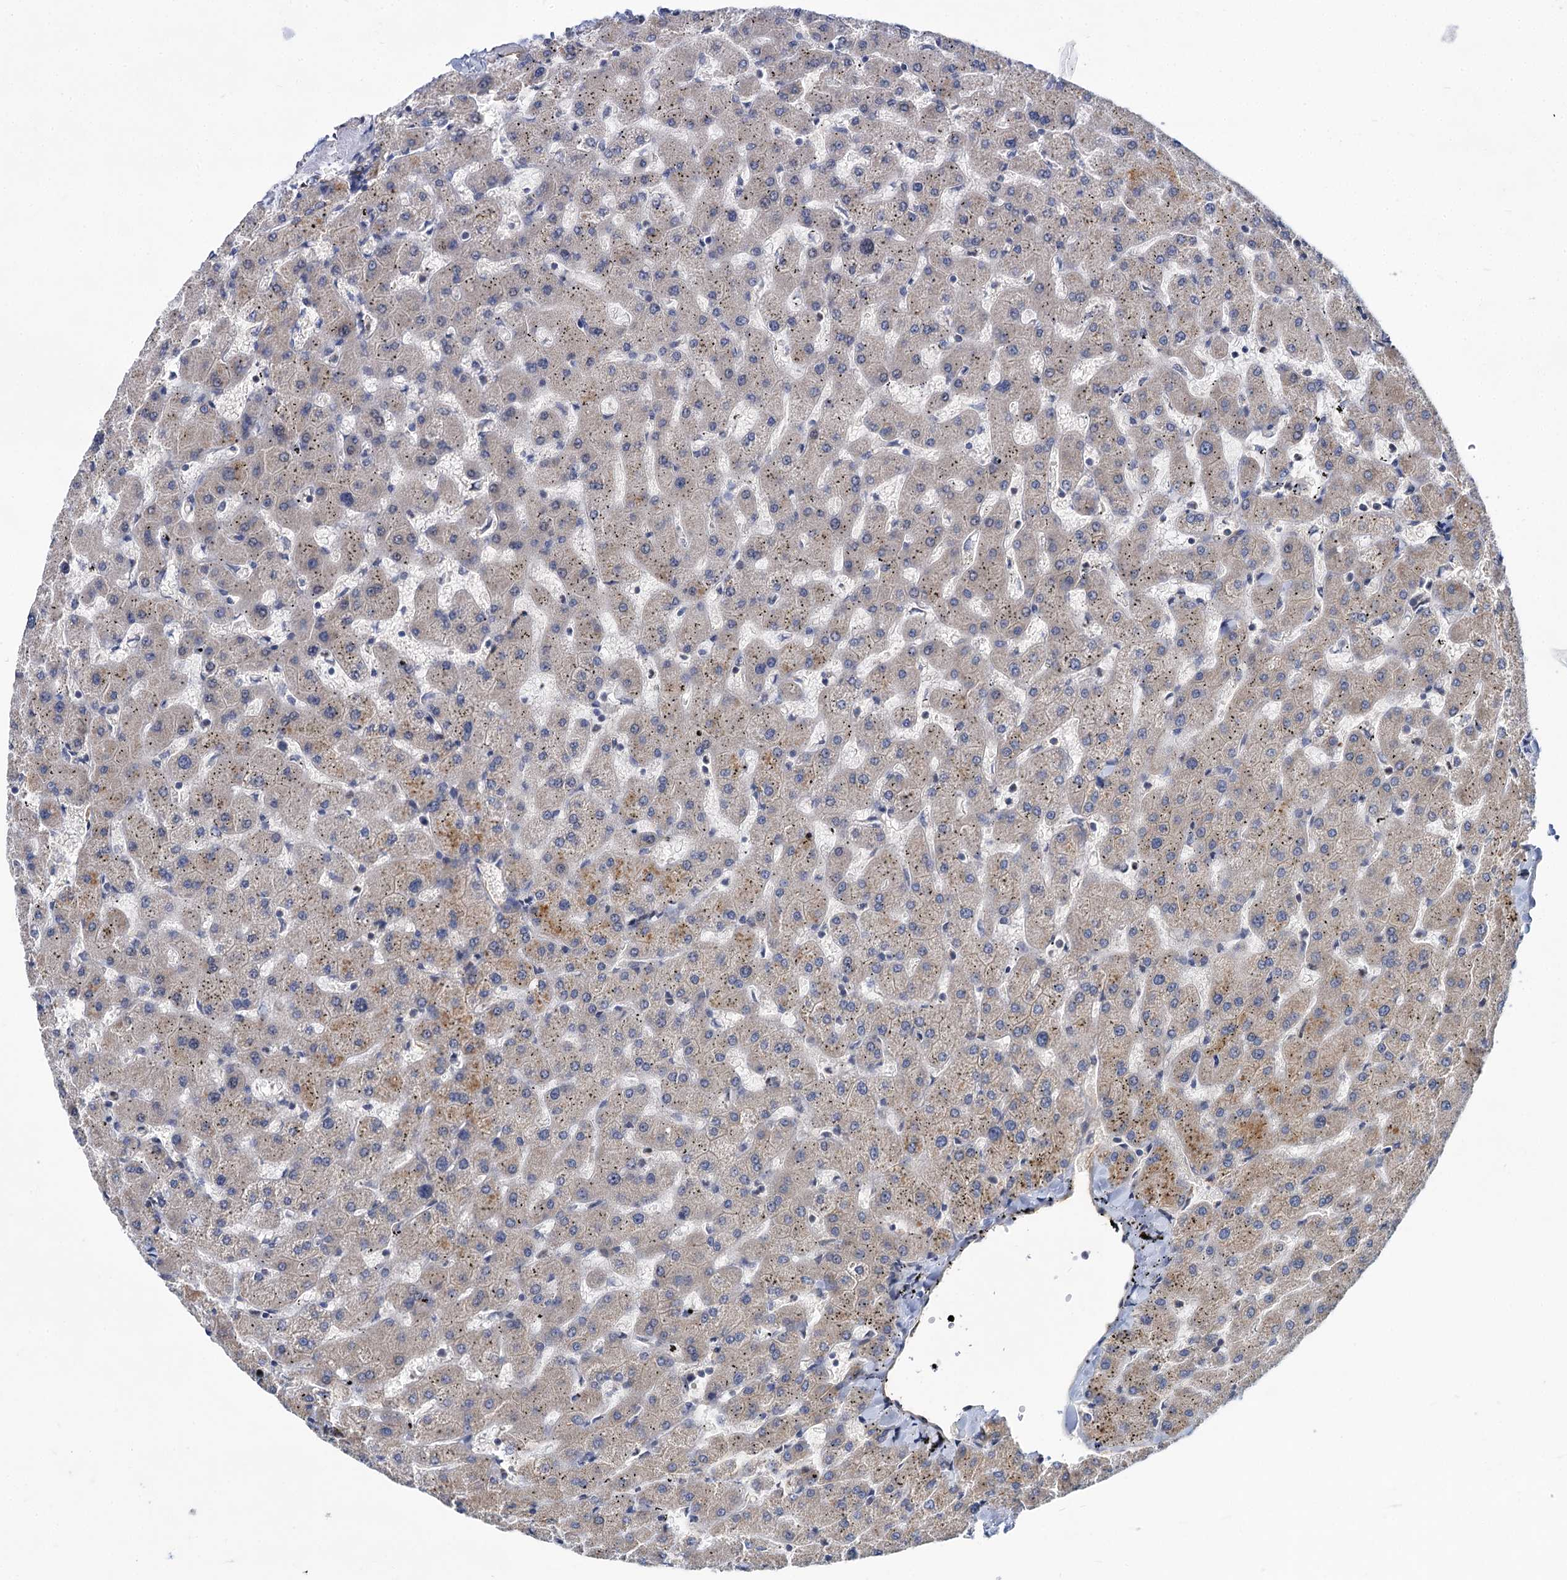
{"staining": {"intensity": "strong", "quantity": ">75%", "location": "cytoplasmic/membranous"}, "tissue": "liver", "cell_type": "Cholangiocytes", "image_type": "normal", "snomed": [{"axis": "morphology", "description": "Normal tissue, NOS"}, {"axis": "topography", "description": "Liver"}], "caption": "Liver stained with DAB (3,3'-diaminobenzidine) IHC shows high levels of strong cytoplasmic/membranous staining in approximately >75% of cholangiocytes. The staining was performed using DAB to visualize the protein expression in brown, while the nuclei were stained in blue with hematoxylin (Magnification: 20x).", "gene": "ABLIM1", "patient": {"sex": "female", "age": 63}}